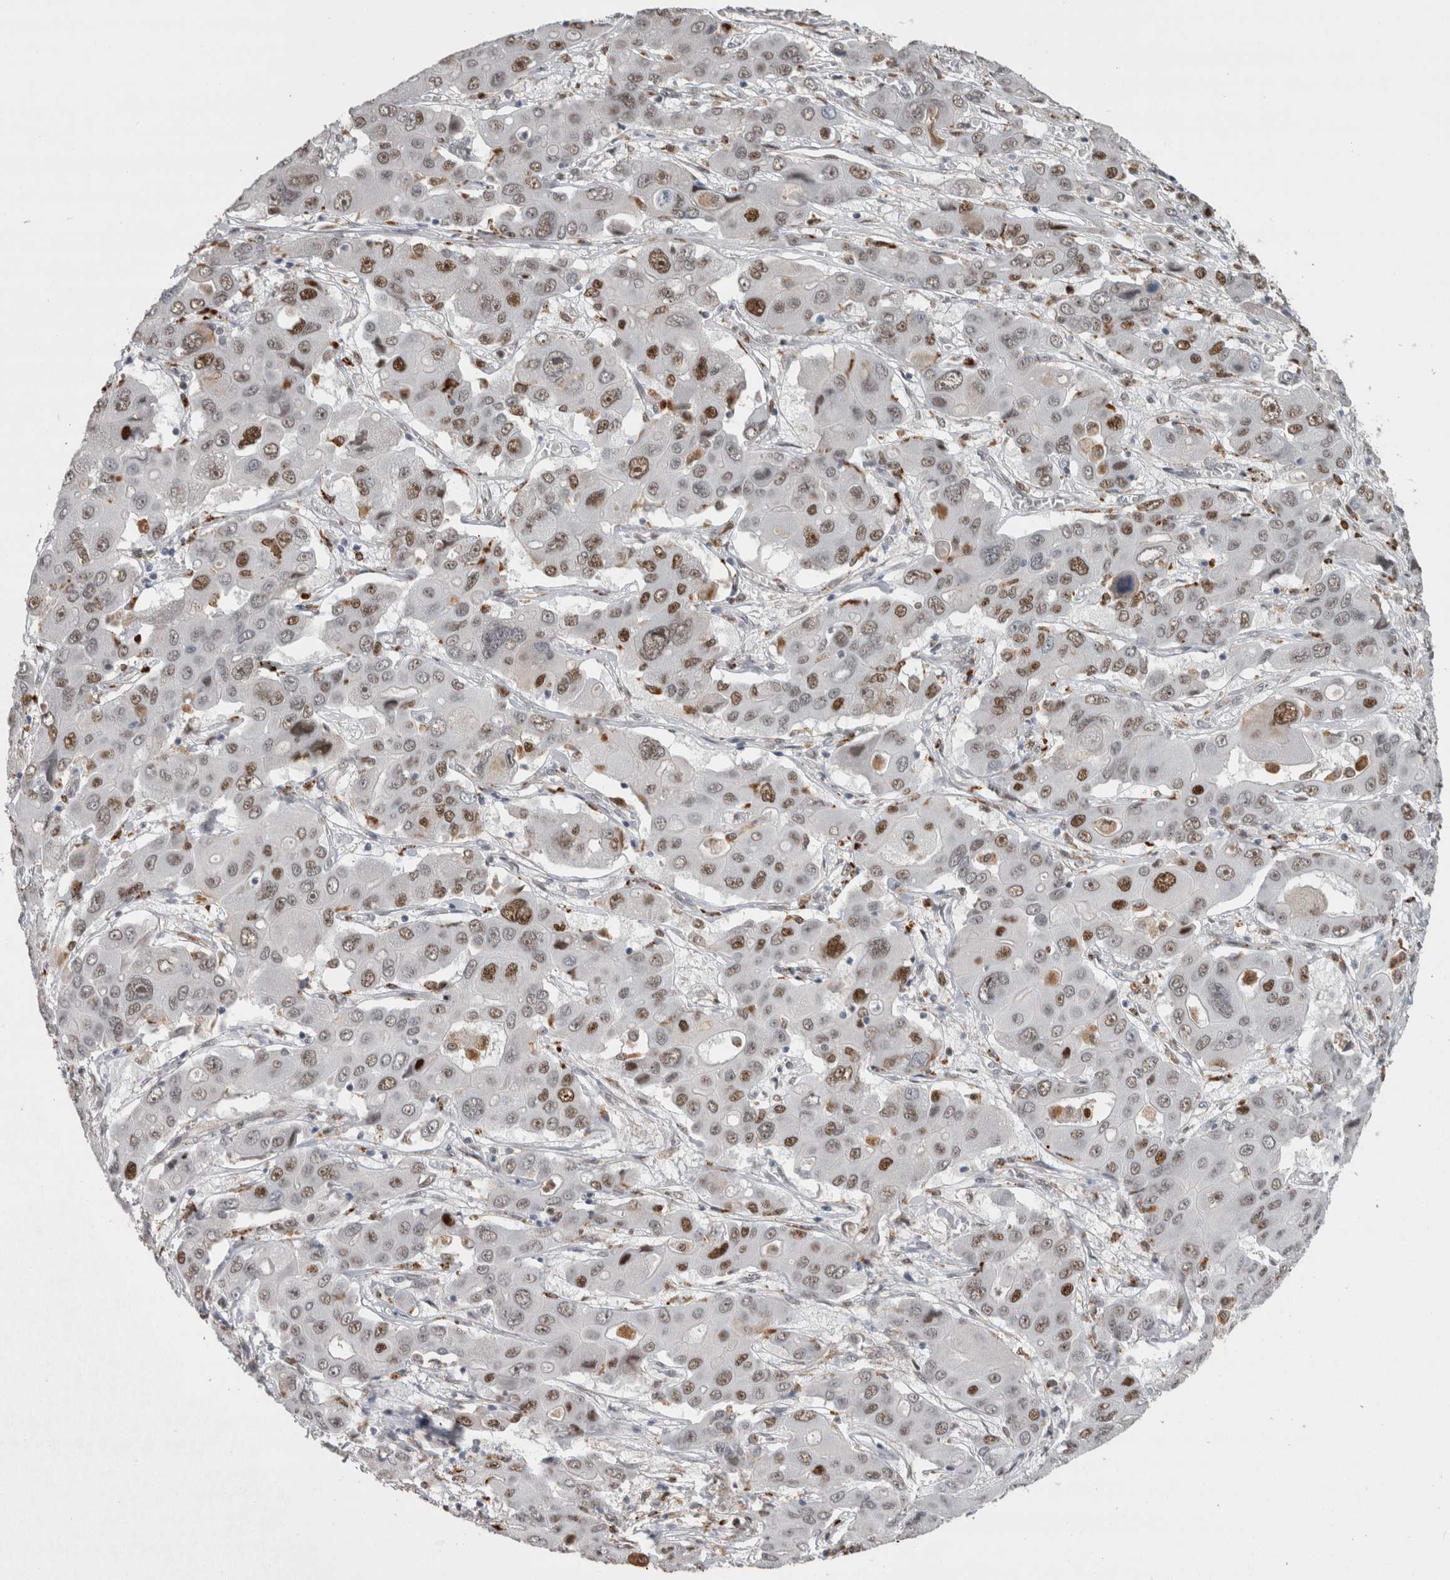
{"staining": {"intensity": "moderate", "quantity": "25%-75%", "location": "nuclear"}, "tissue": "liver cancer", "cell_type": "Tumor cells", "image_type": "cancer", "snomed": [{"axis": "morphology", "description": "Cholangiocarcinoma"}, {"axis": "topography", "description": "Liver"}], "caption": "DAB (3,3'-diaminobenzidine) immunohistochemical staining of human liver cancer (cholangiocarcinoma) shows moderate nuclear protein staining in approximately 25%-75% of tumor cells. (brown staining indicates protein expression, while blue staining denotes nuclei).", "gene": "POLD2", "patient": {"sex": "male", "age": 67}}